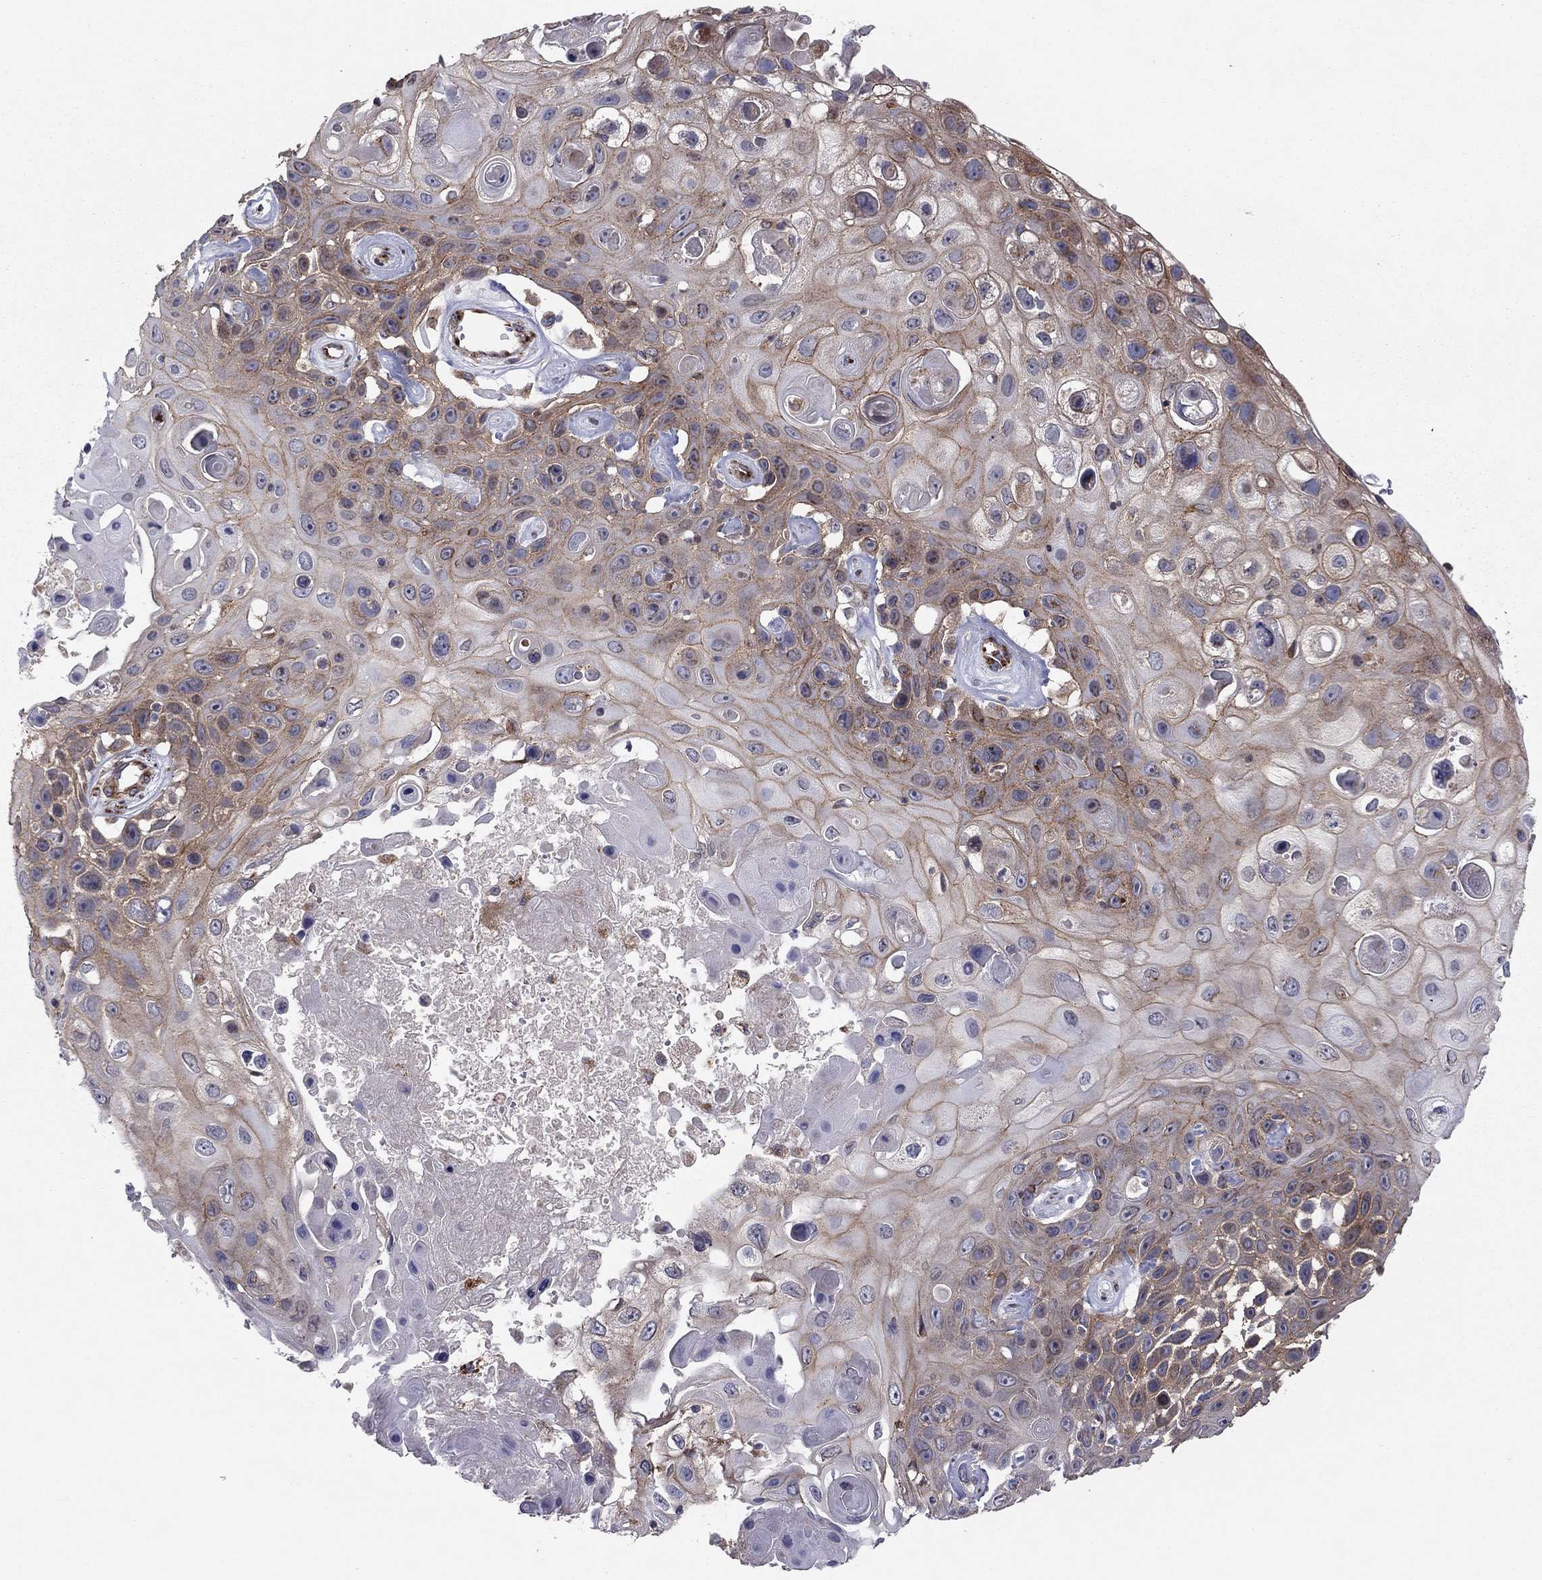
{"staining": {"intensity": "moderate", "quantity": "25%-75%", "location": "cytoplasmic/membranous"}, "tissue": "skin cancer", "cell_type": "Tumor cells", "image_type": "cancer", "snomed": [{"axis": "morphology", "description": "Squamous cell carcinoma, NOS"}, {"axis": "topography", "description": "Skin"}], "caption": "Human skin cancer stained with a protein marker shows moderate staining in tumor cells.", "gene": "YIF1A", "patient": {"sex": "male", "age": 82}}